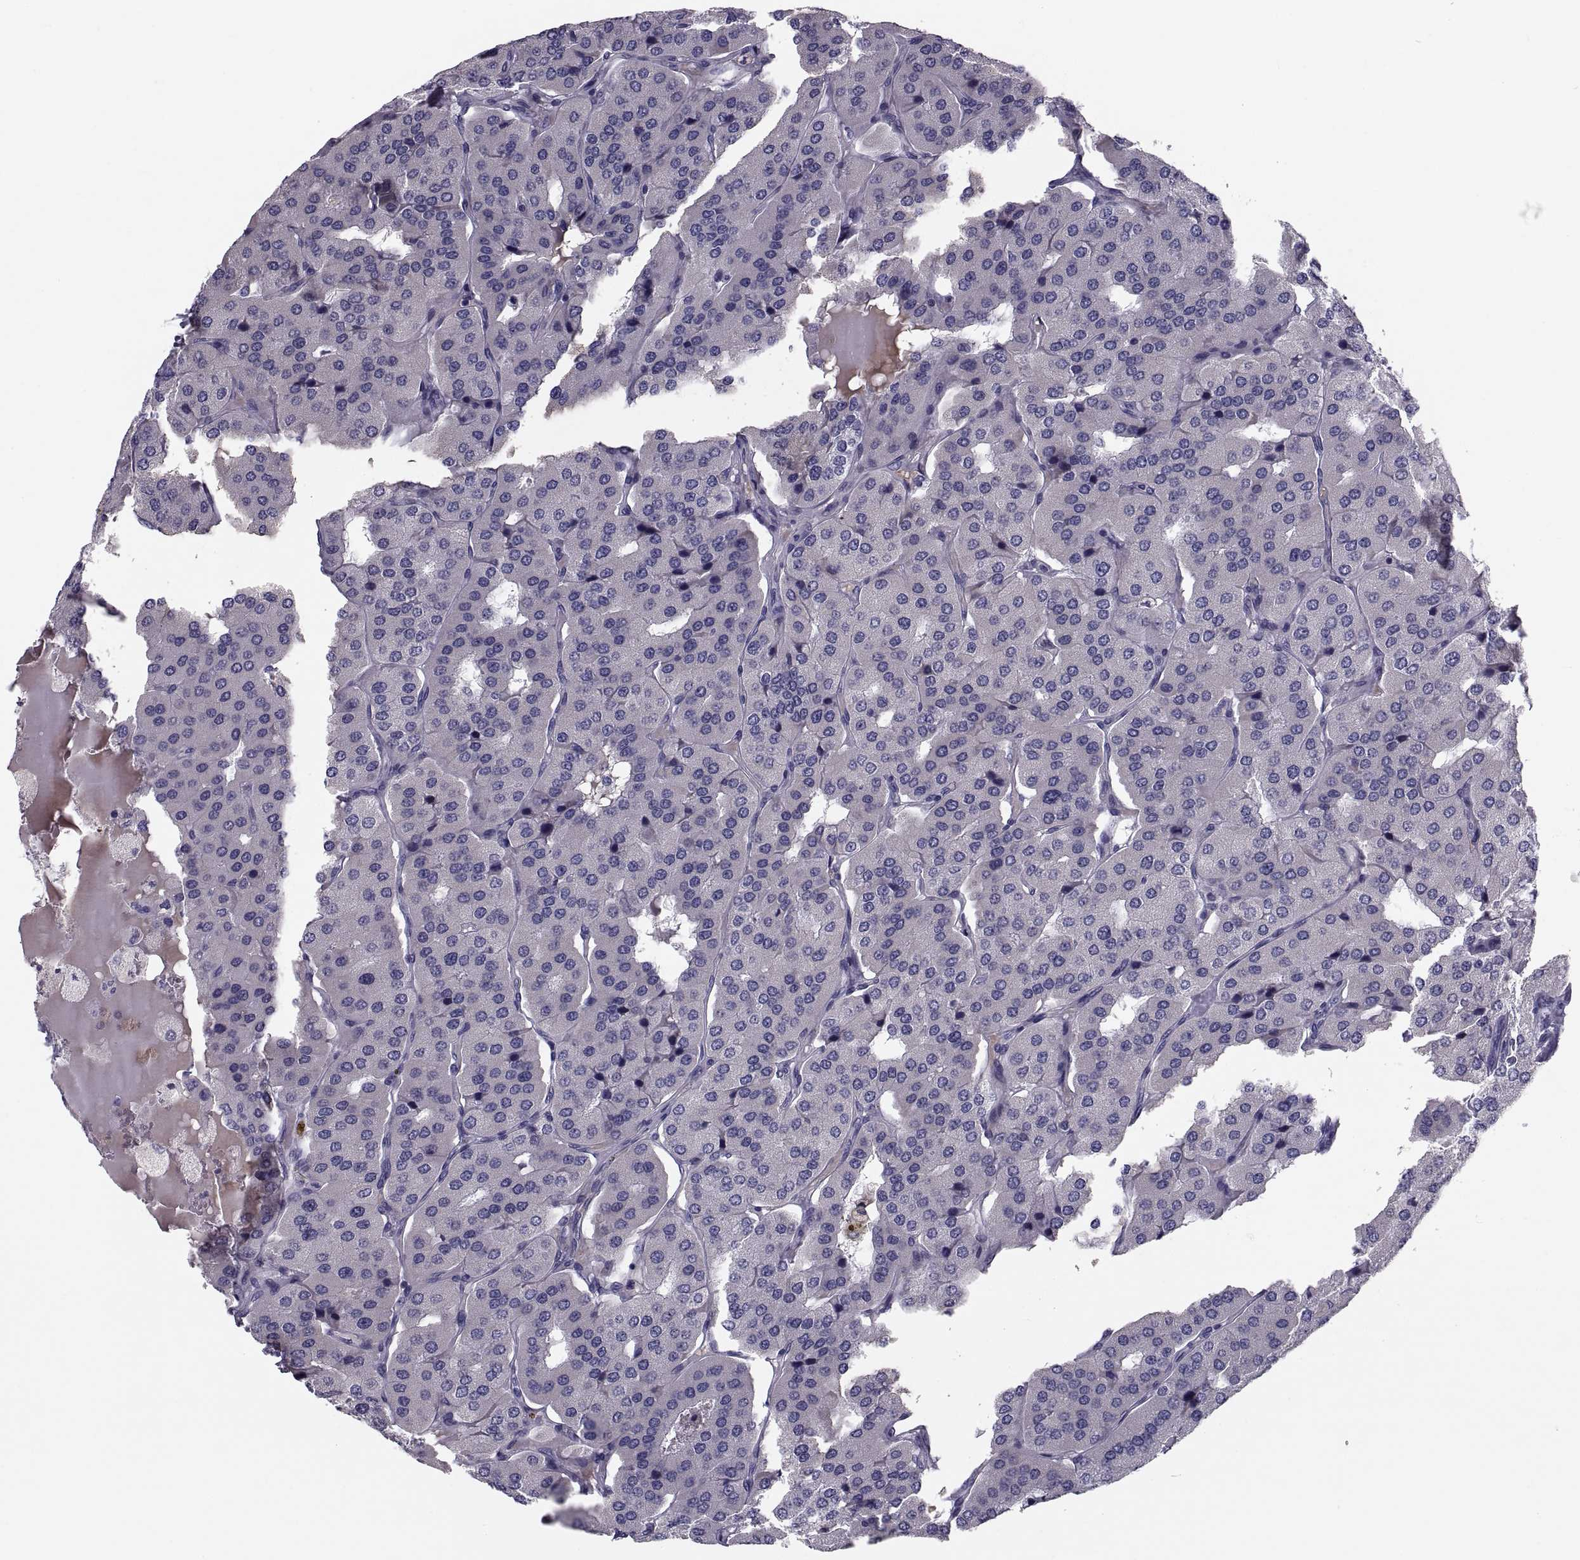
{"staining": {"intensity": "negative", "quantity": "none", "location": "none"}, "tissue": "parathyroid gland", "cell_type": "Glandular cells", "image_type": "normal", "snomed": [{"axis": "morphology", "description": "Normal tissue, NOS"}, {"axis": "morphology", "description": "Adenoma, NOS"}, {"axis": "topography", "description": "Parathyroid gland"}], "caption": "Glandular cells are negative for brown protein staining in unremarkable parathyroid gland. (Brightfield microscopy of DAB immunohistochemistry (IHC) at high magnification).", "gene": "PDZRN4", "patient": {"sex": "female", "age": 86}}